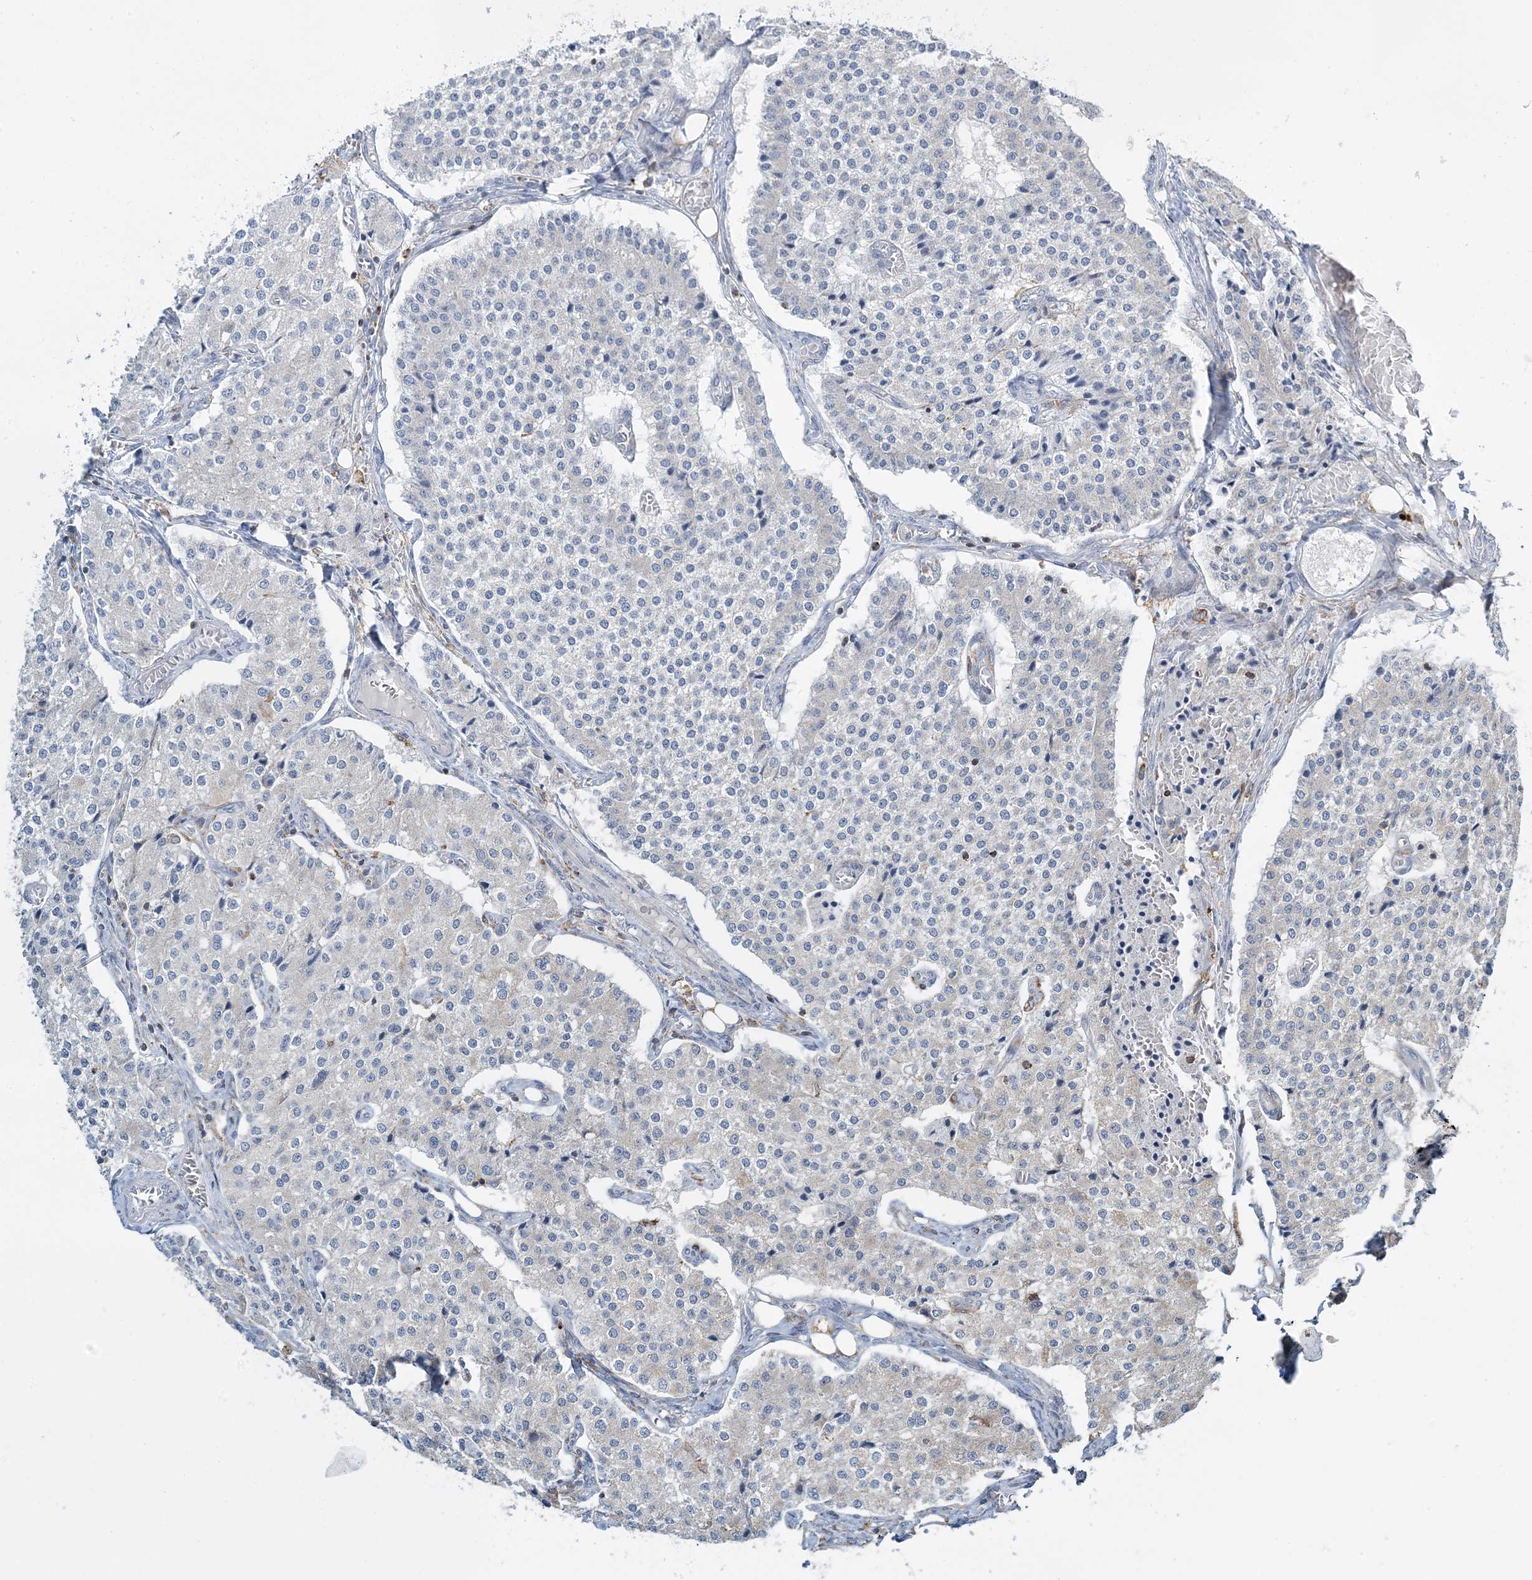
{"staining": {"intensity": "negative", "quantity": "none", "location": "none"}, "tissue": "carcinoid", "cell_type": "Tumor cells", "image_type": "cancer", "snomed": [{"axis": "morphology", "description": "Carcinoid, malignant, NOS"}, {"axis": "topography", "description": "Colon"}], "caption": "Carcinoid was stained to show a protein in brown. There is no significant staining in tumor cells.", "gene": "TMLHE", "patient": {"sex": "female", "age": 52}}